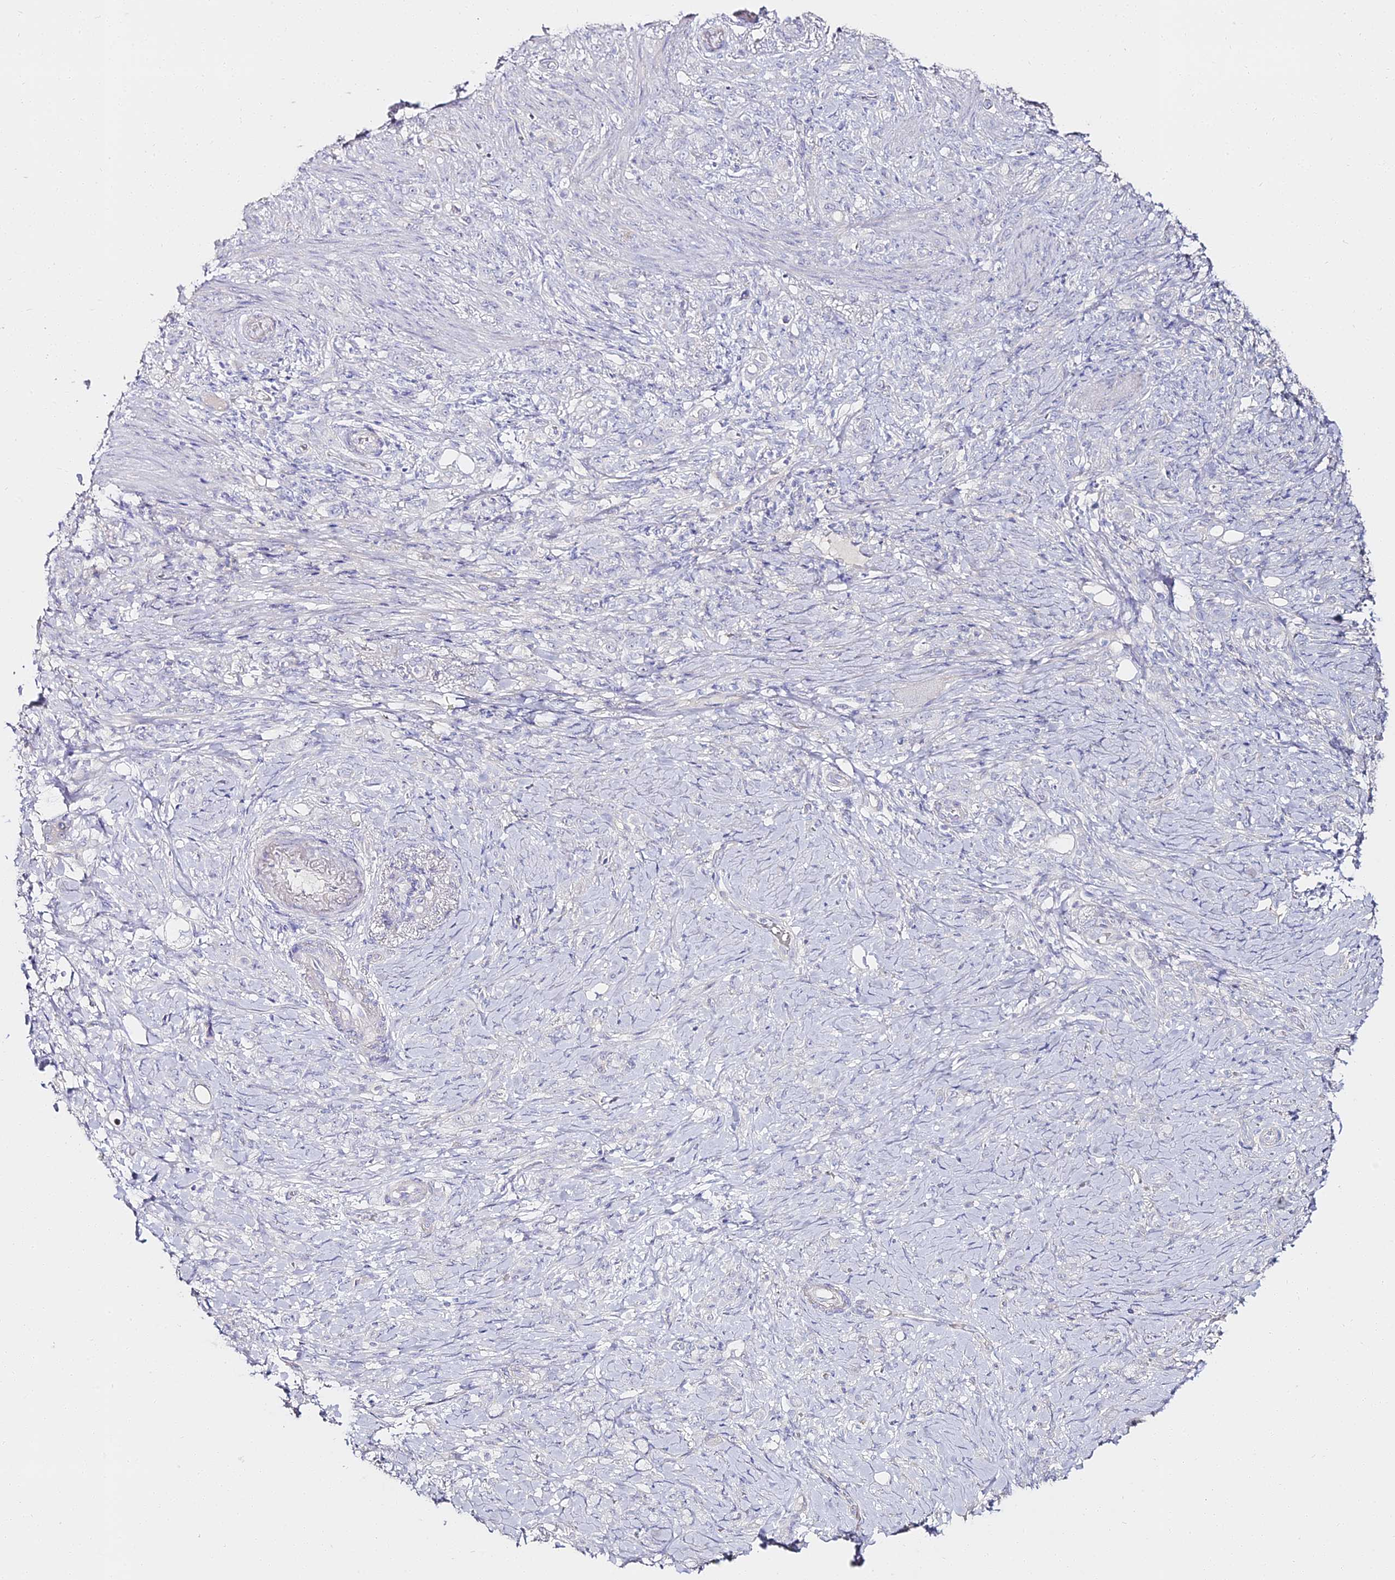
{"staining": {"intensity": "negative", "quantity": "none", "location": "none"}, "tissue": "stomach cancer", "cell_type": "Tumor cells", "image_type": "cancer", "snomed": [{"axis": "morphology", "description": "Adenocarcinoma, NOS"}, {"axis": "topography", "description": "Stomach"}], "caption": "An image of human stomach cancer is negative for staining in tumor cells.", "gene": "ALPG", "patient": {"sex": "female", "age": 79}}